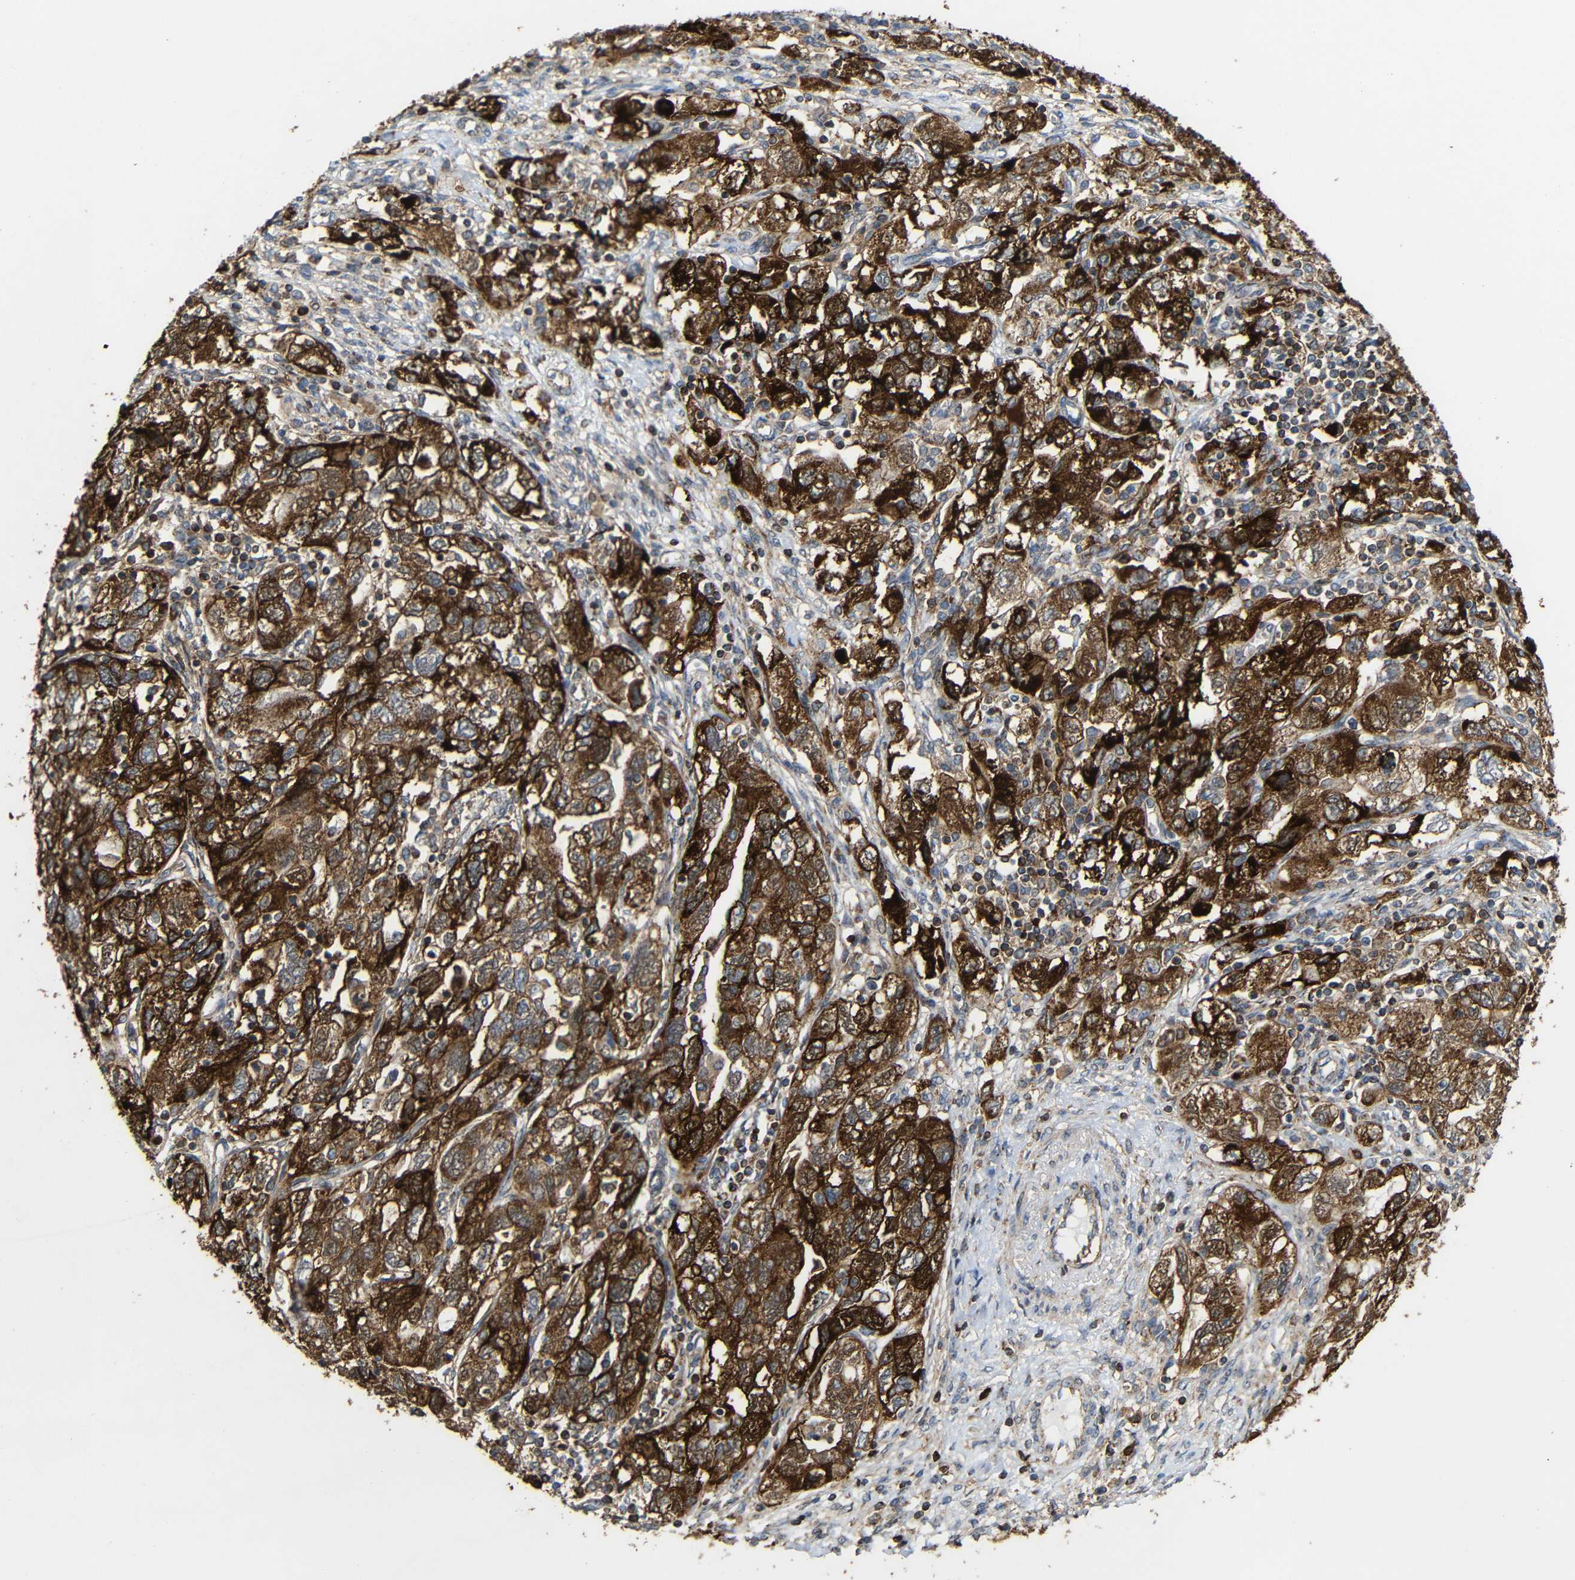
{"staining": {"intensity": "strong", "quantity": ">75%", "location": "cytoplasmic/membranous"}, "tissue": "ovarian cancer", "cell_type": "Tumor cells", "image_type": "cancer", "snomed": [{"axis": "morphology", "description": "Carcinoma, NOS"}, {"axis": "morphology", "description": "Cystadenocarcinoma, serous, NOS"}, {"axis": "topography", "description": "Ovary"}], "caption": "This image exhibits immunohistochemistry (IHC) staining of ovarian serous cystadenocarcinoma, with high strong cytoplasmic/membranous positivity in approximately >75% of tumor cells.", "gene": "C1GALT1", "patient": {"sex": "female", "age": 69}}